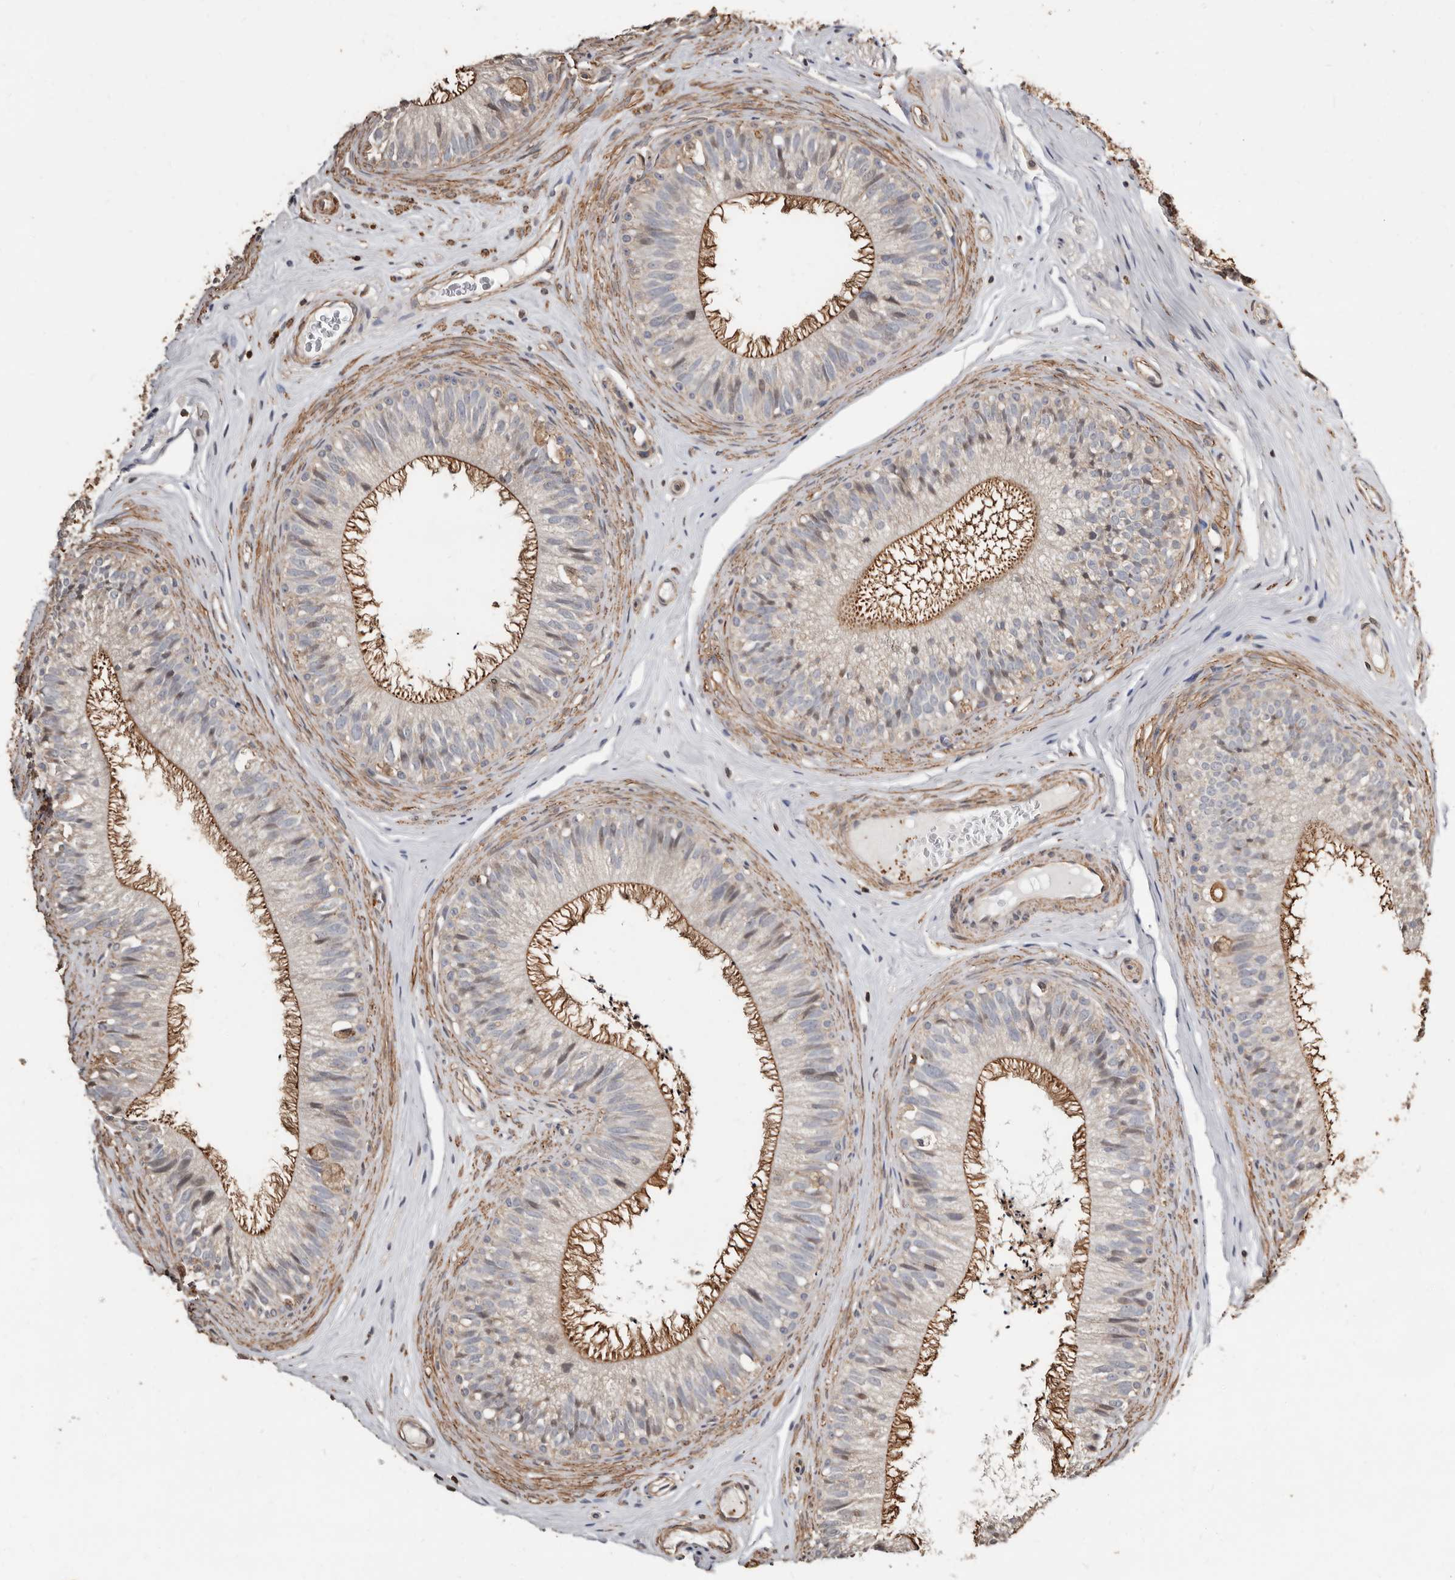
{"staining": {"intensity": "moderate", "quantity": "<25%", "location": "cytoplasmic/membranous"}, "tissue": "epididymis", "cell_type": "Glandular cells", "image_type": "normal", "snomed": [{"axis": "morphology", "description": "Normal tissue, NOS"}, {"axis": "topography", "description": "Epididymis"}], "caption": "Moderate cytoplasmic/membranous positivity is identified in approximately <25% of glandular cells in unremarkable epididymis.", "gene": "GSK3A", "patient": {"sex": "male", "age": 29}}